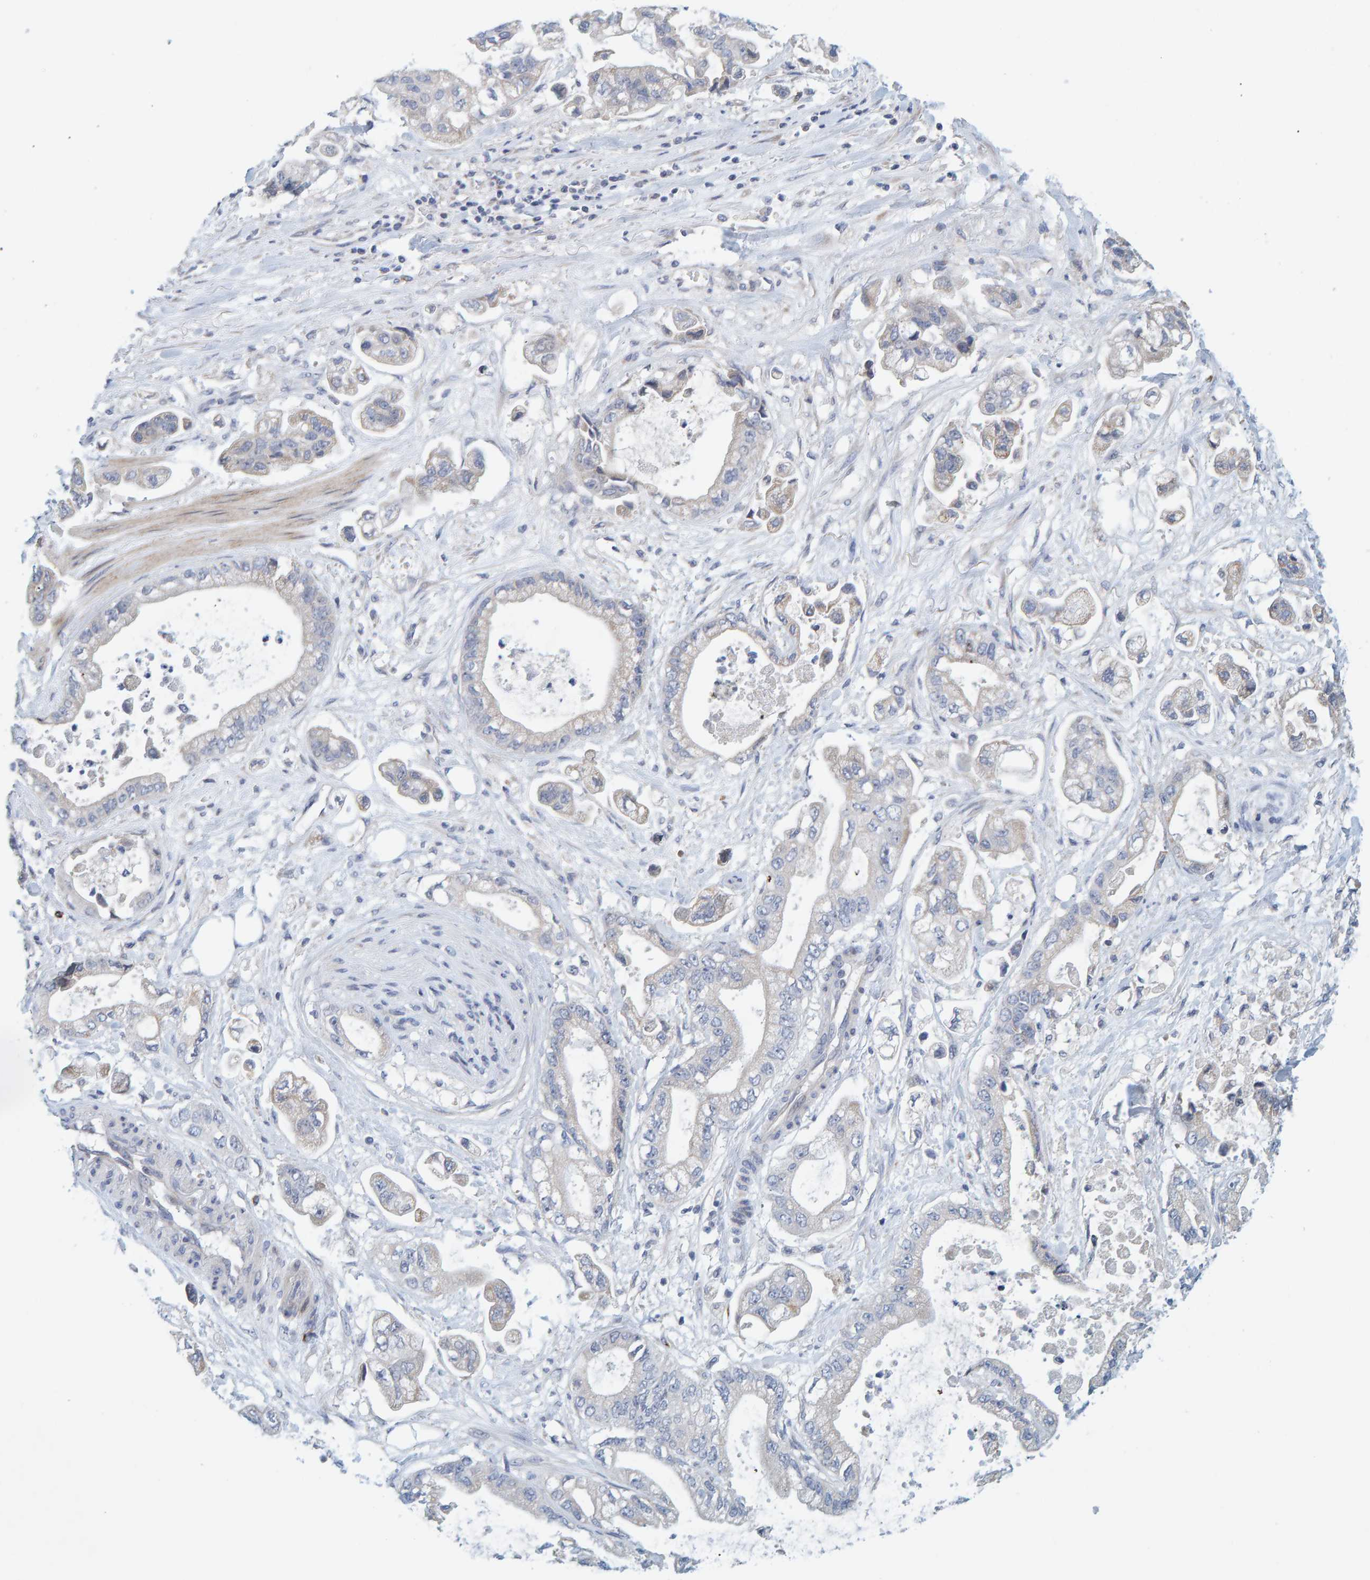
{"staining": {"intensity": "negative", "quantity": "none", "location": "none"}, "tissue": "stomach cancer", "cell_type": "Tumor cells", "image_type": "cancer", "snomed": [{"axis": "morphology", "description": "Normal tissue, NOS"}, {"axis": "morphology", "description": "Adenocarcinoma, NOS"}, {"axis": "topography", "description": "Stomach"}], "caption": "This photomicrograph is of stomach adenocarcinoma stained with IHC to label a protein in brown with the nuclei are counter-stained blue. There is no staining in tumor cells.", "gene": "ZC3H3", "patient": {"sex": "male", "age": 62}}